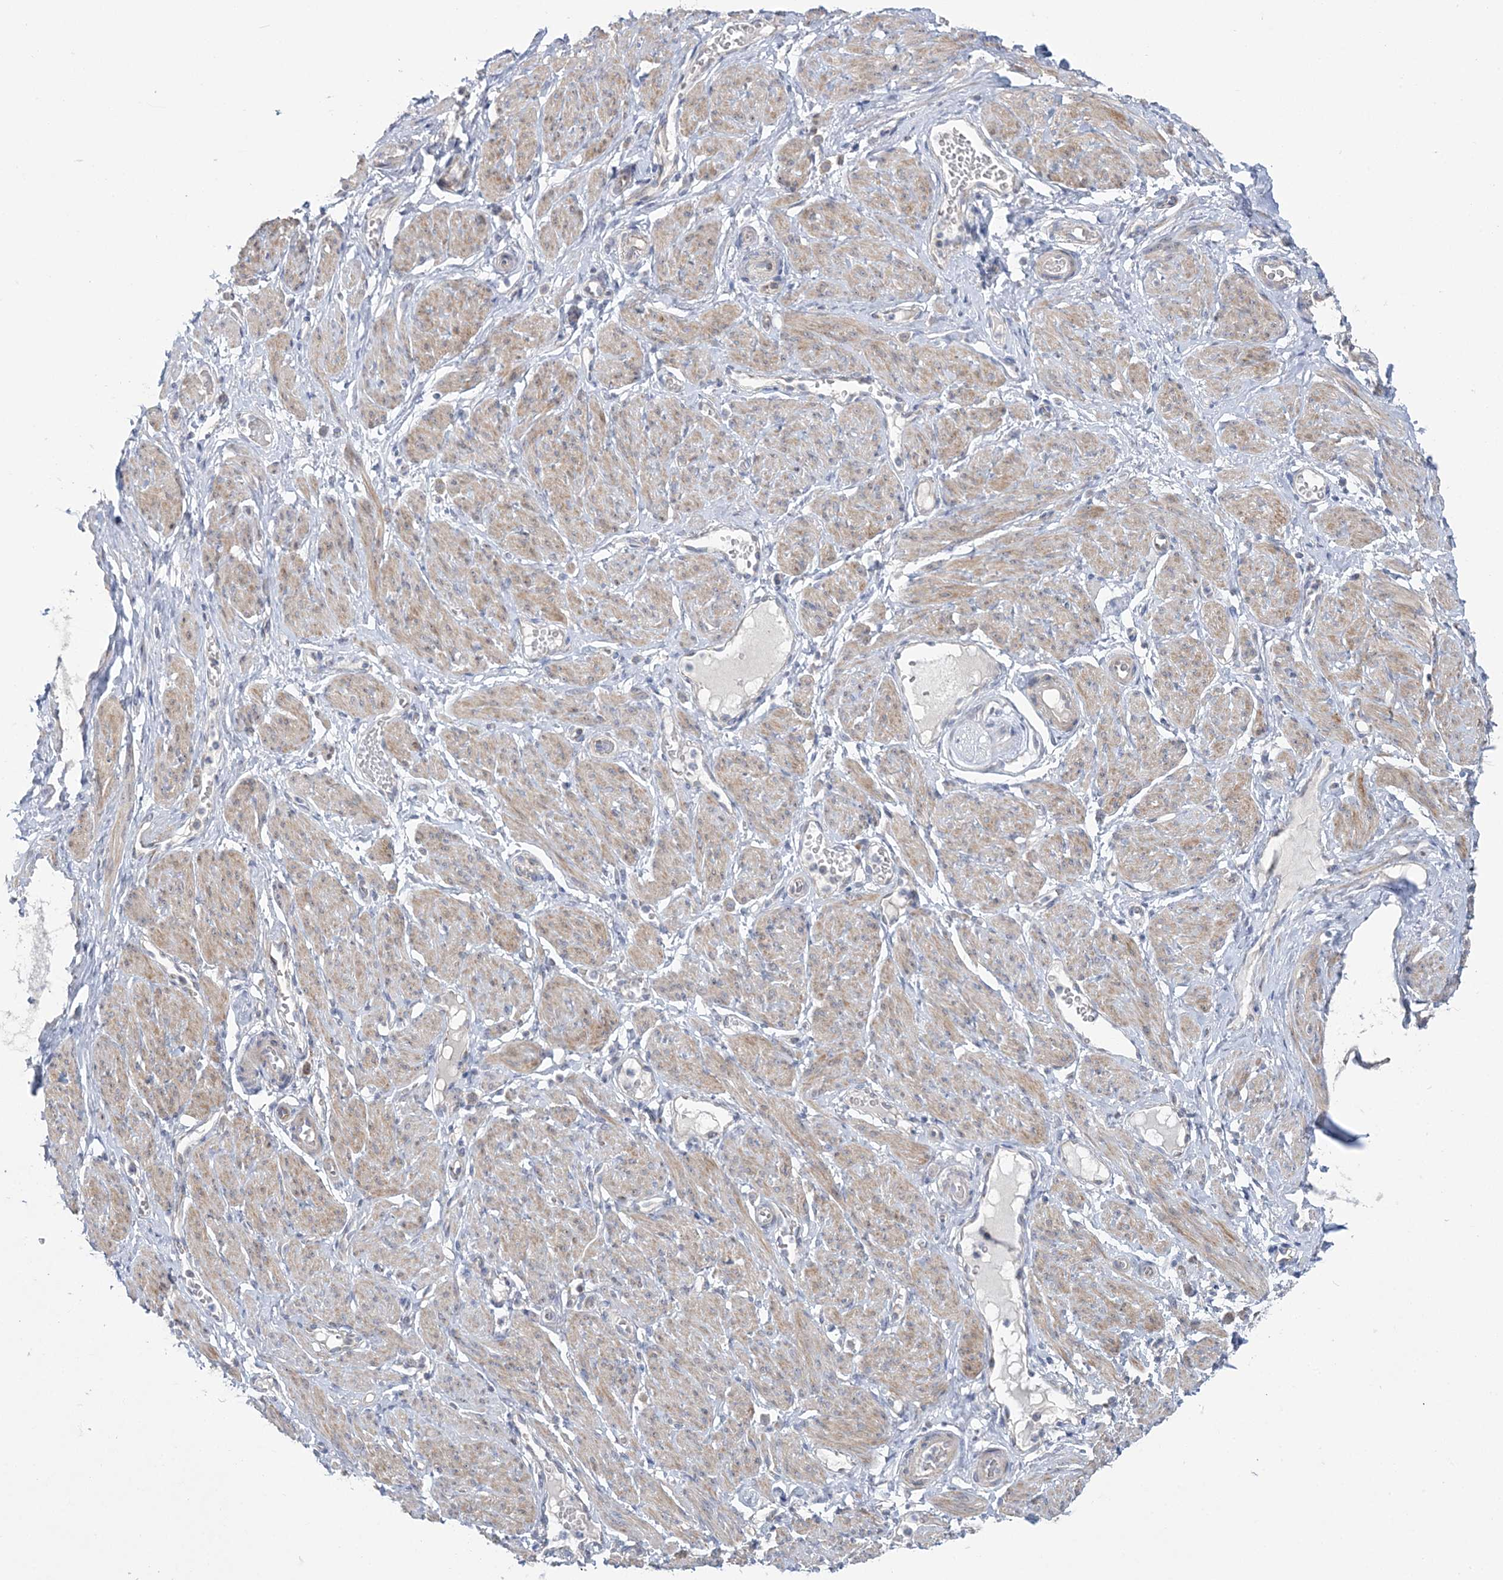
{"staining": {"intensity": "negative", "quantity": "none", "location": "none"}, "tissue": "adipose tissue", "cell_type": "Adipocytes", "image_type": "normal", "snomed": [{"axis": "morphology", "description": "Normal tissue, NOS"}, {"axis": "topography", "description": "Smooth muscle"}, {"axis": "topography", "description": "Peripheral nerve tissue"}], "caption": "A micrograph of human adipose tissue is negative for staining in adipocytes. (DAB (3,3'-diaminobenzidine) immunohistochemistry (IHC) with hematoxylin counter stain).", "gene": "MMADHC", "patient": {"sex": "female", "age": 39}}